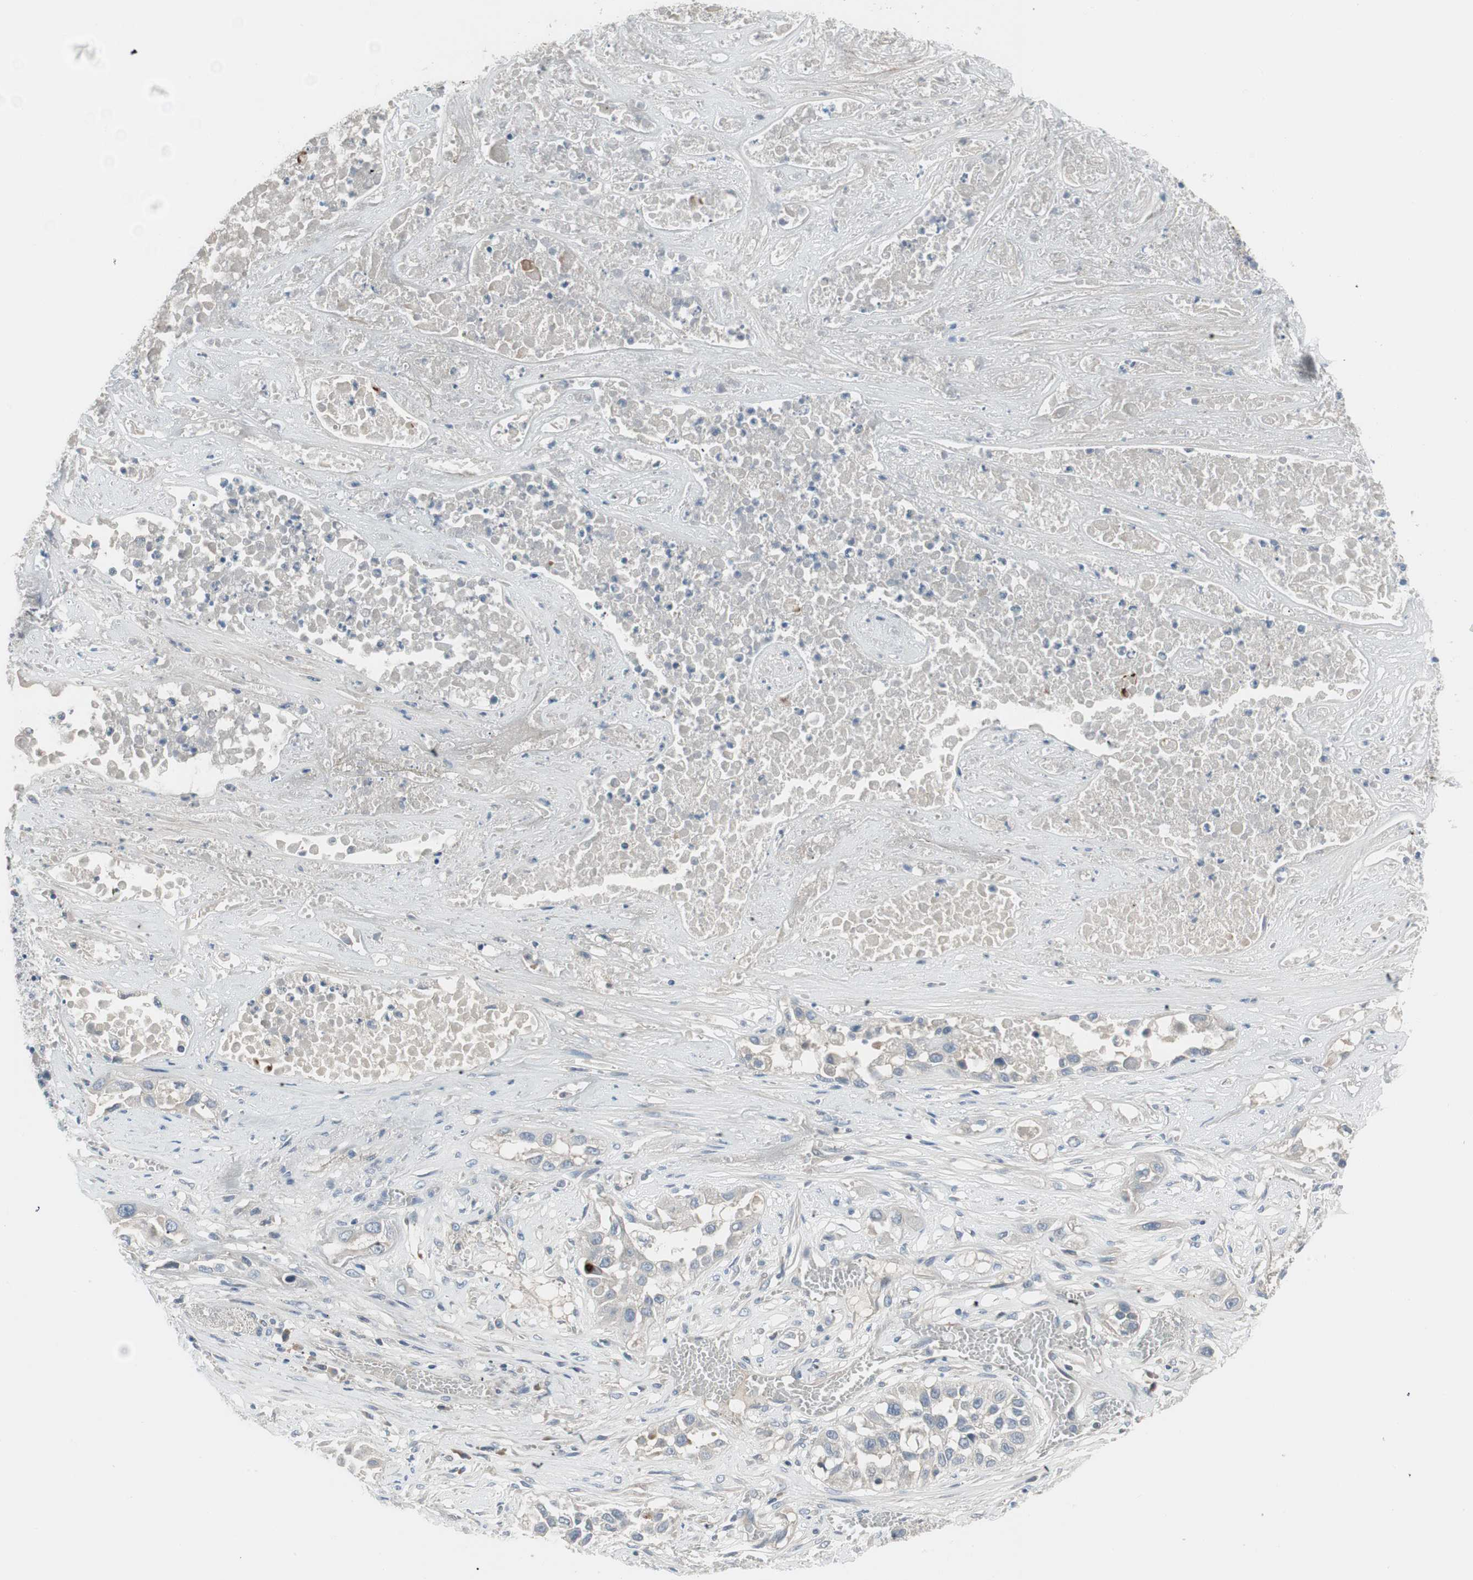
{"staining": {"intensity": "negative", "quantity": "none", "location": "none"}, "tissue": "lung cancer", "cell_type": "Tumor cells", "image_type": "cancer", "snomed": [{"axis": "morphology", "description": "Squamous cell carcinoma, NOS"}, {"axis": "topography", "description": "Lung"}], "caption": "Tumor cells show no significant positivity in lung cancer.", "gene": "PIGR", "patient": {"sex": "male", "age": 71}}